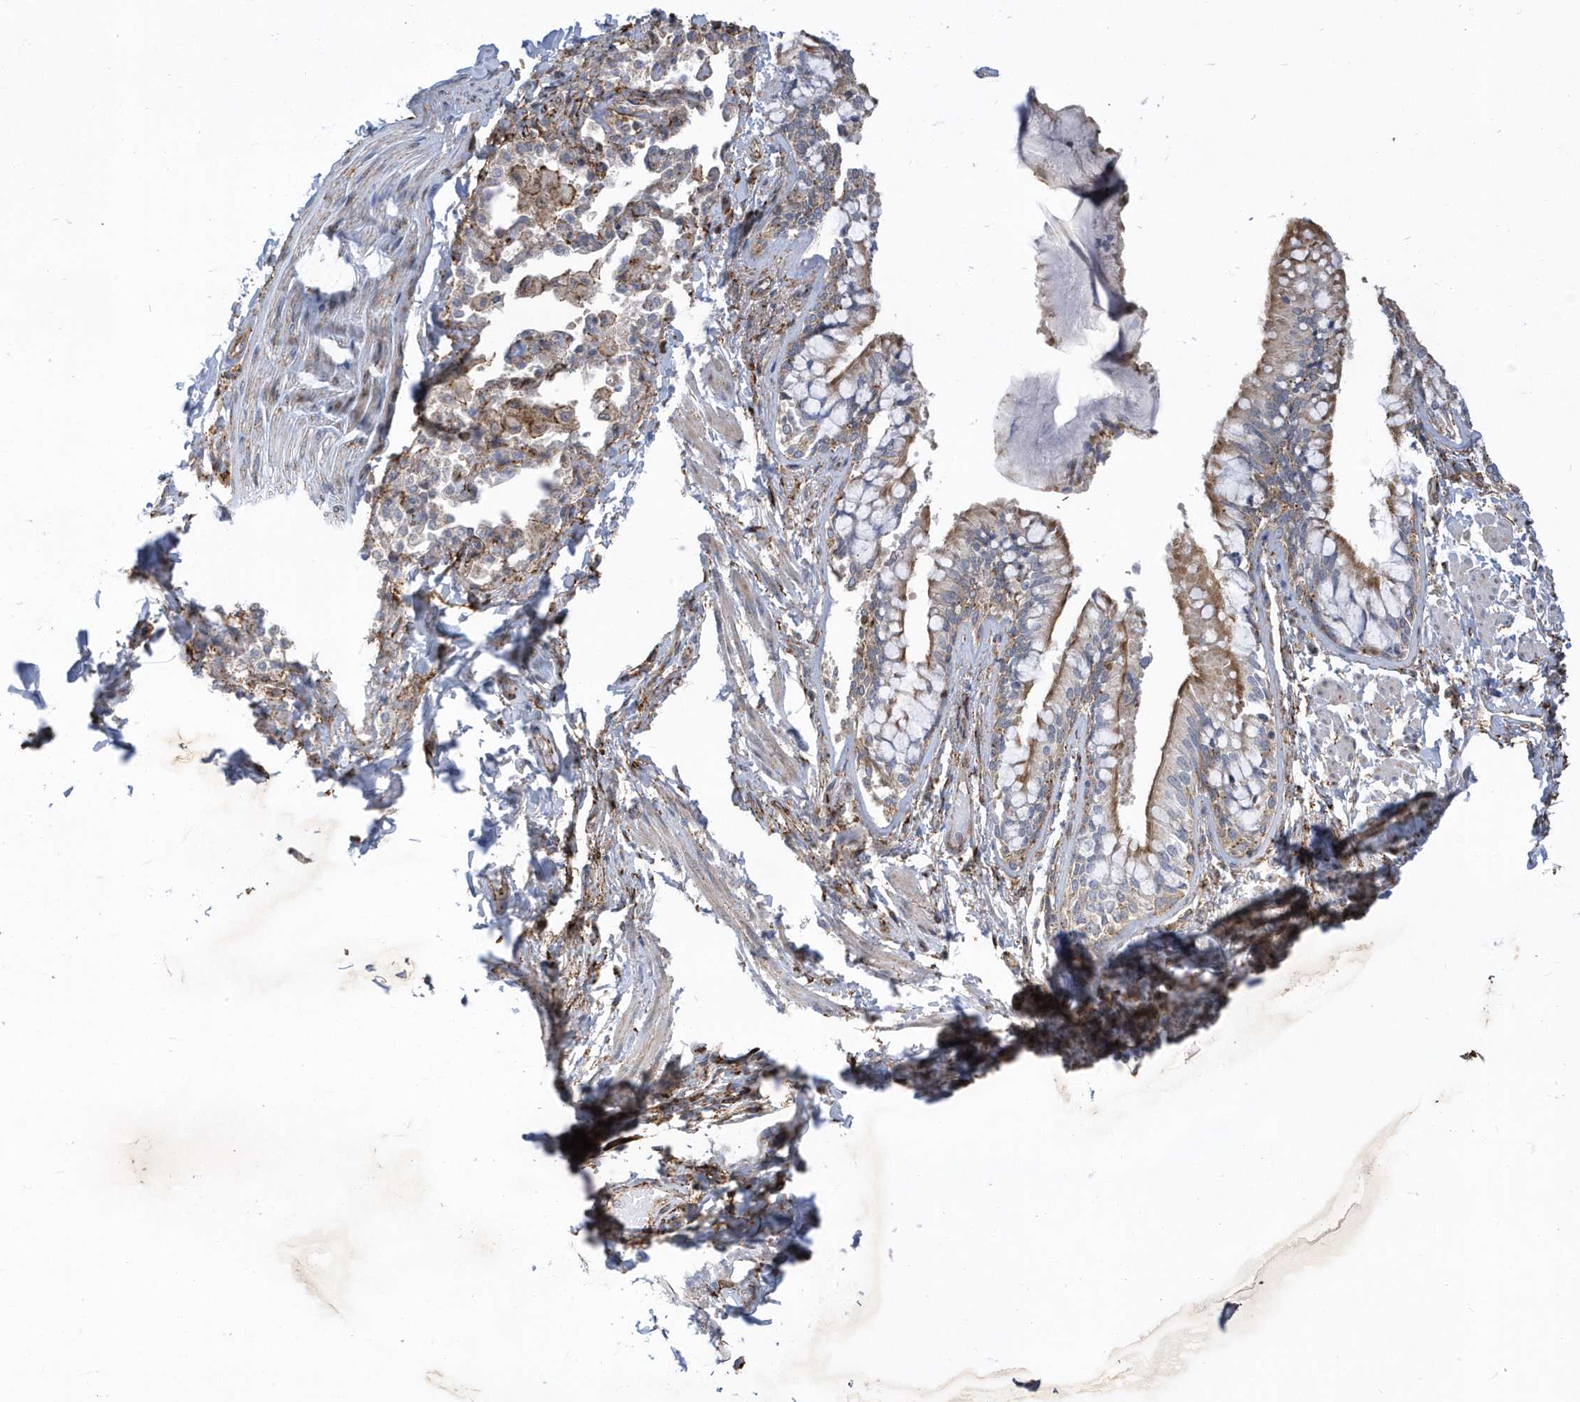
{"staining": {"intensity": "moderate", "quantity": ">75%", "location": "cytoplasmic/membranous"}, "tissue": "bronchus", "cell_type": "Respiratory epithelial cells", "image_type": "normal", "snomed": [{"axis": "morphology", "description": "Normal tissue, NOS"}, {"axis": "morphology", "description": "Inflammation, NOS"}, {"axis": "topography", "description": "Lung"}], "caption": "Immunohistochemistry photomicrograph of normal human bronchus stained for a protein (brown), which exhibits medium levels of moderate cytoplasmic/membranous positivity in approximately >75% of respiratory epithelial cells.", "gene": "HRH4", "patient": {"sex": "female", "age": 46}}